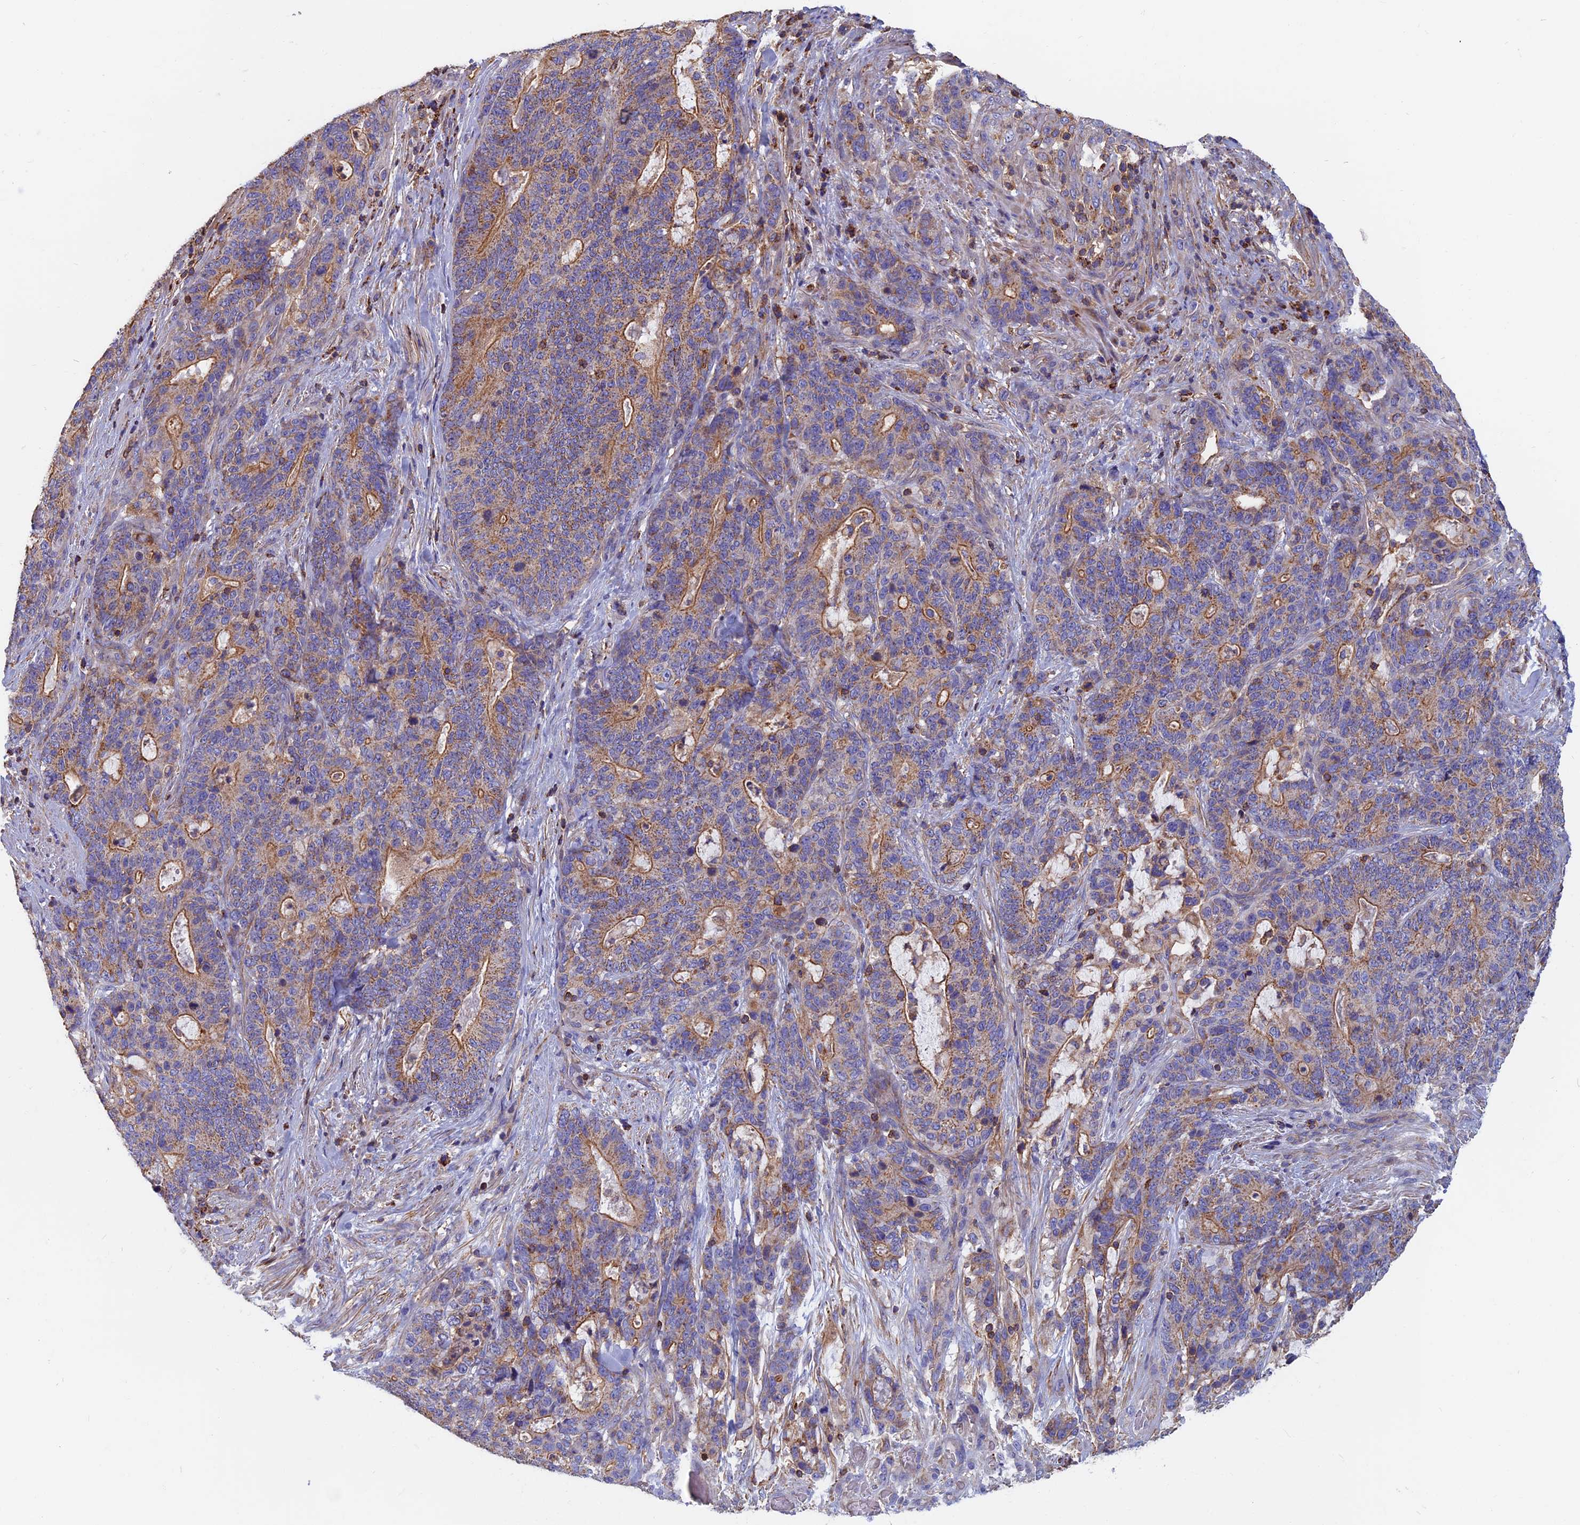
{"staining": {"intensity": "moderate", "quantity": ">75%", "location": "cytoplasmic/membranous"}, "tissue": "stomach cancer", "cell_type": "Tumor cells", "image_type": "cancer", "snomed": [{"axis": "morphology", "description": "Normal tissue, NOS"}, {"axis": "morphology", "description": "Adenocarcinoma, NOS"}, {"axis": "topography", "description": "Stomach"}], "caption": "Moderate cytoplasmic/membranous positivity is identified in approximately >75% of tumor cells in adenocarcinoma (stomach). (DAB (3,3'-diaminobenzidine) = brown stain, brightfield microscopy at high magnification).", "gene": "HSD17B8", "patient": {"sex": "female", "age": 64}}